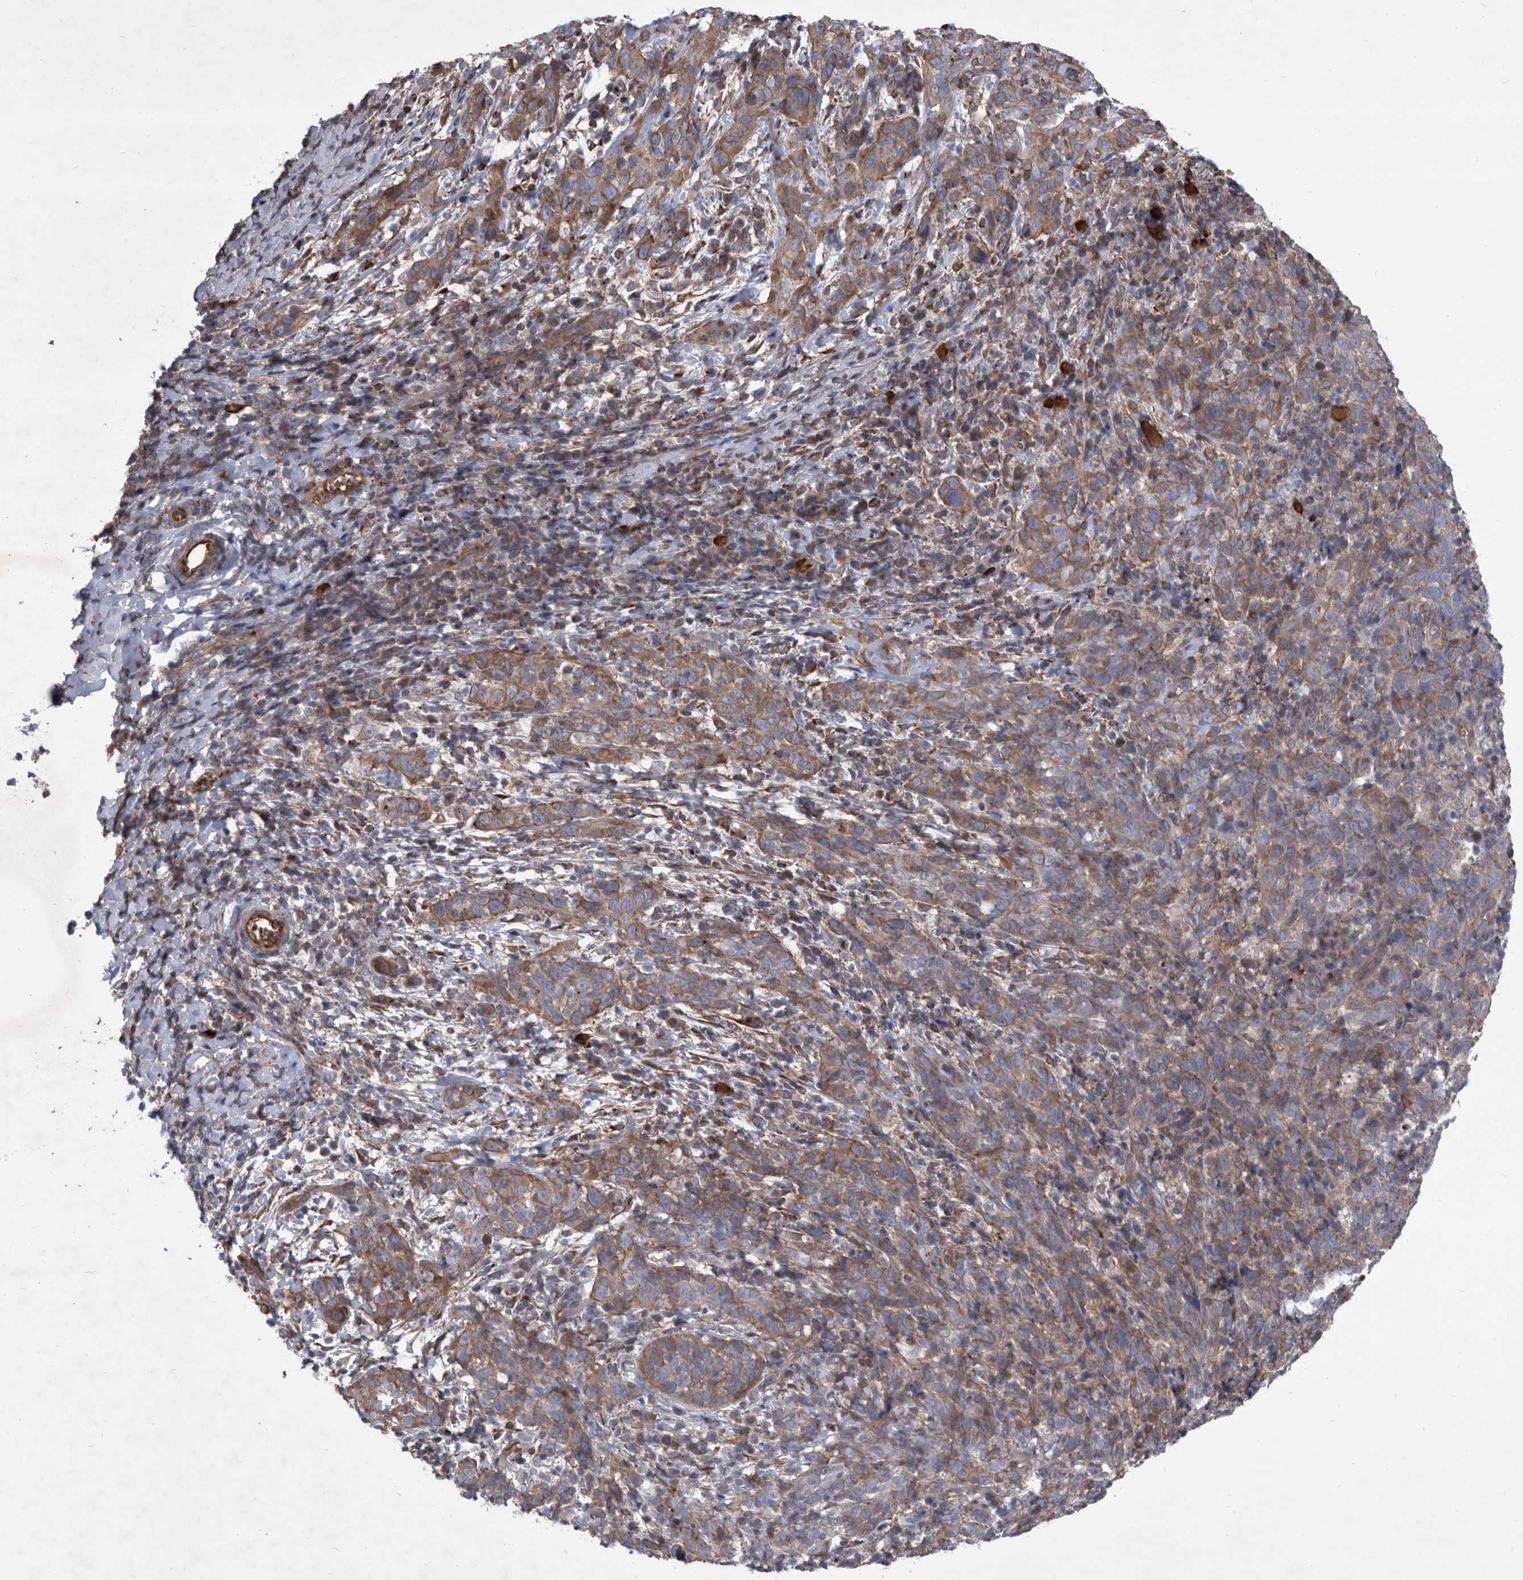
{"staining": {"intensity": "moderate", "quantity": ">75%", "location": "cytoplasmic/membranous"}, "tissue": "cervical cancer", "cell_type": "Tumor cells", "image_type": "cancer", "snomed": [{"axis": "morphology", "description": "Squamous cell carcinoma, NOS"}, {"axis": "topography", "description": "Cervix"}], "caption": "Squamous cell carcinoma (cervical) stained with DAB (3,3'-diaminobenzidine) immunohistochemistry (IHC) demonstrates medium levels of moderate cytoplasmic/membranous positivity in about >75% of tumor cells.", "gene": "ATP13A3", "patient": {"sex": "female", "age": 46}}